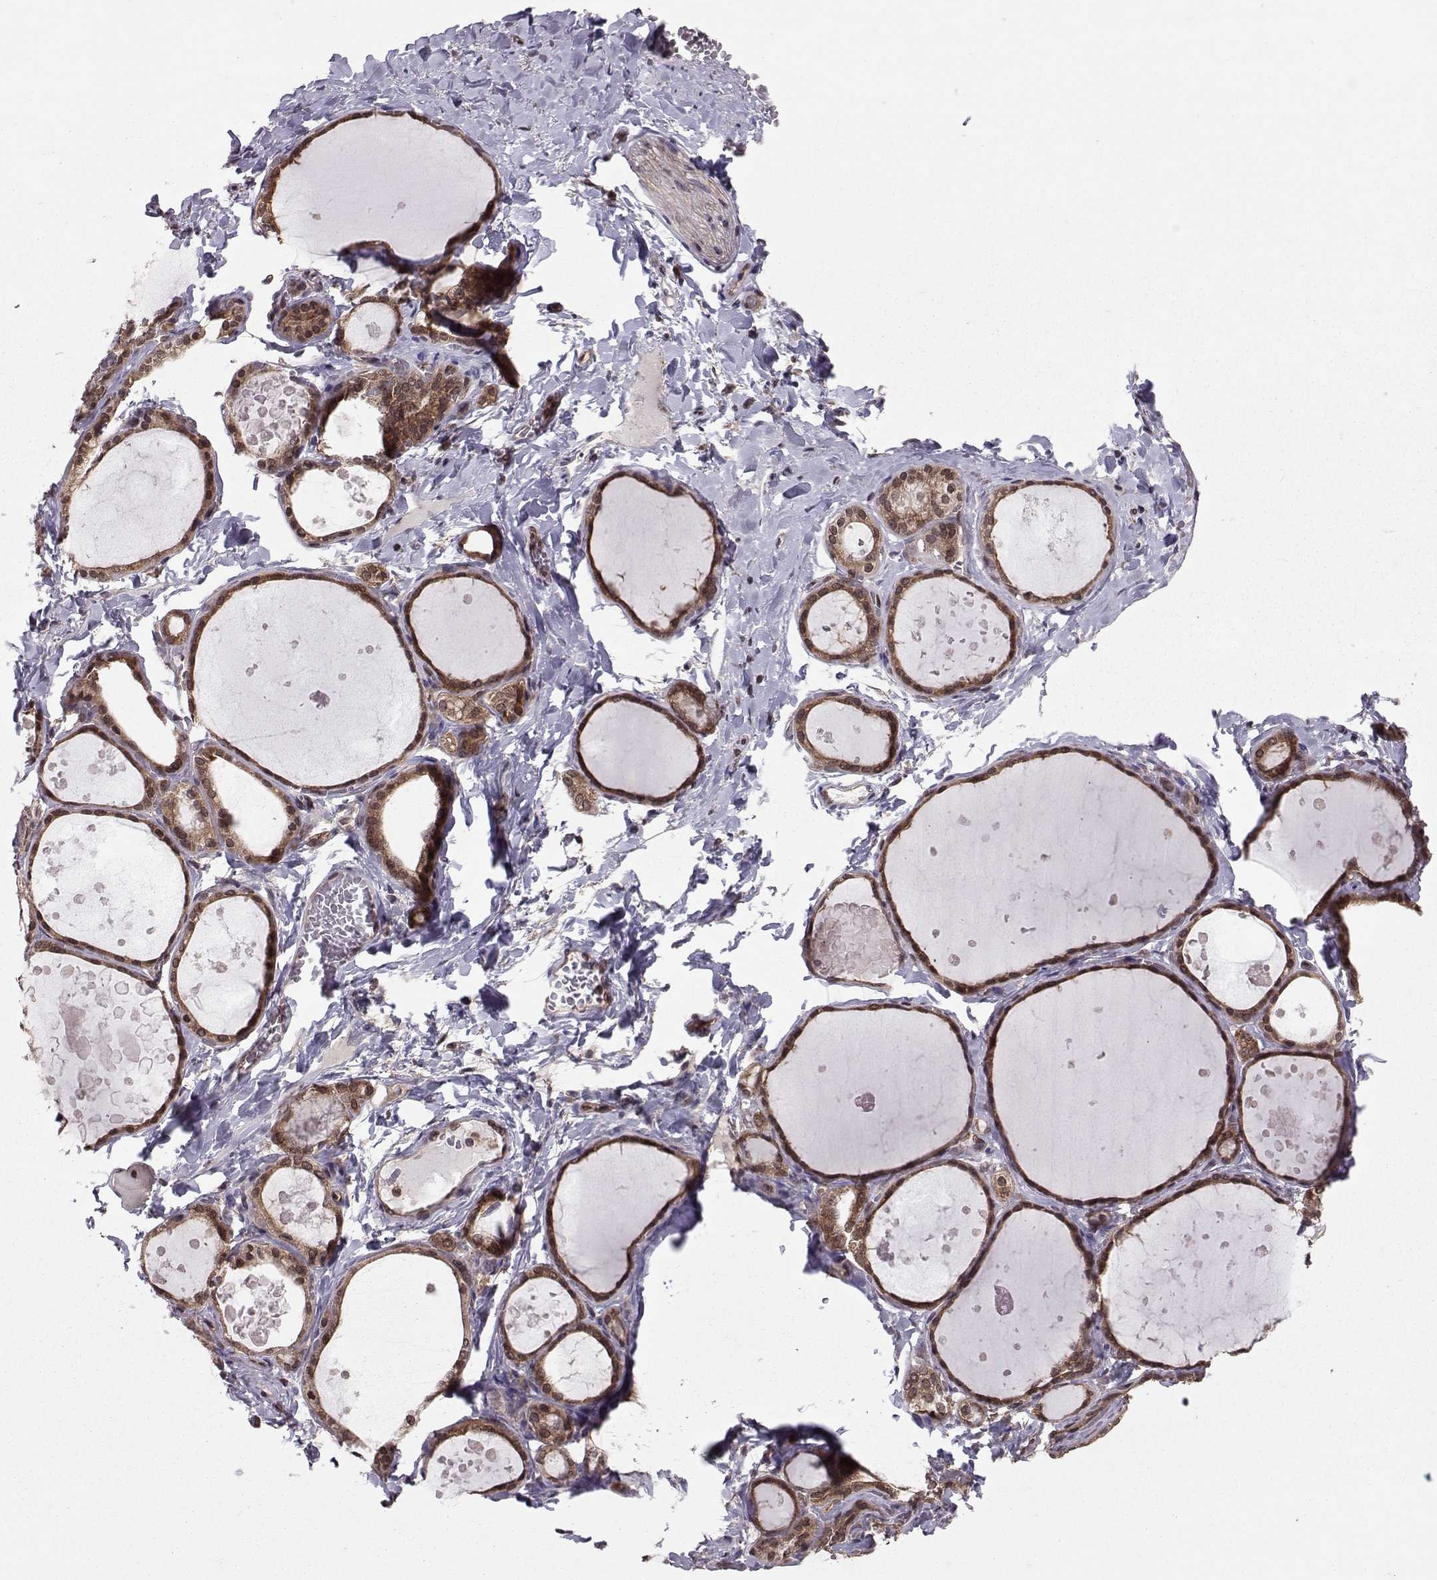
{"staining": {"intensity": "moderate", "quantity": "25%-75%", "location": "cytoplasmic/membranous"}, "tissue": "thyroid gland", "cell_type": "Glandular cells", "image_type": "normal", "snomed": [{"axis": "morphology", "description": "Normal tissue, NOS"}, {"axis": "topography", "description": "Thyroid gland"}], "caption": "Moderate cytoplasmic/membranous expression for a protein is seen in approximately 25%-75% of glandular cells of benign thyroid gland using immunohistochemistry.", "gene": "PPP2R2A", "patient": {"sex": "female", "age": 56}}